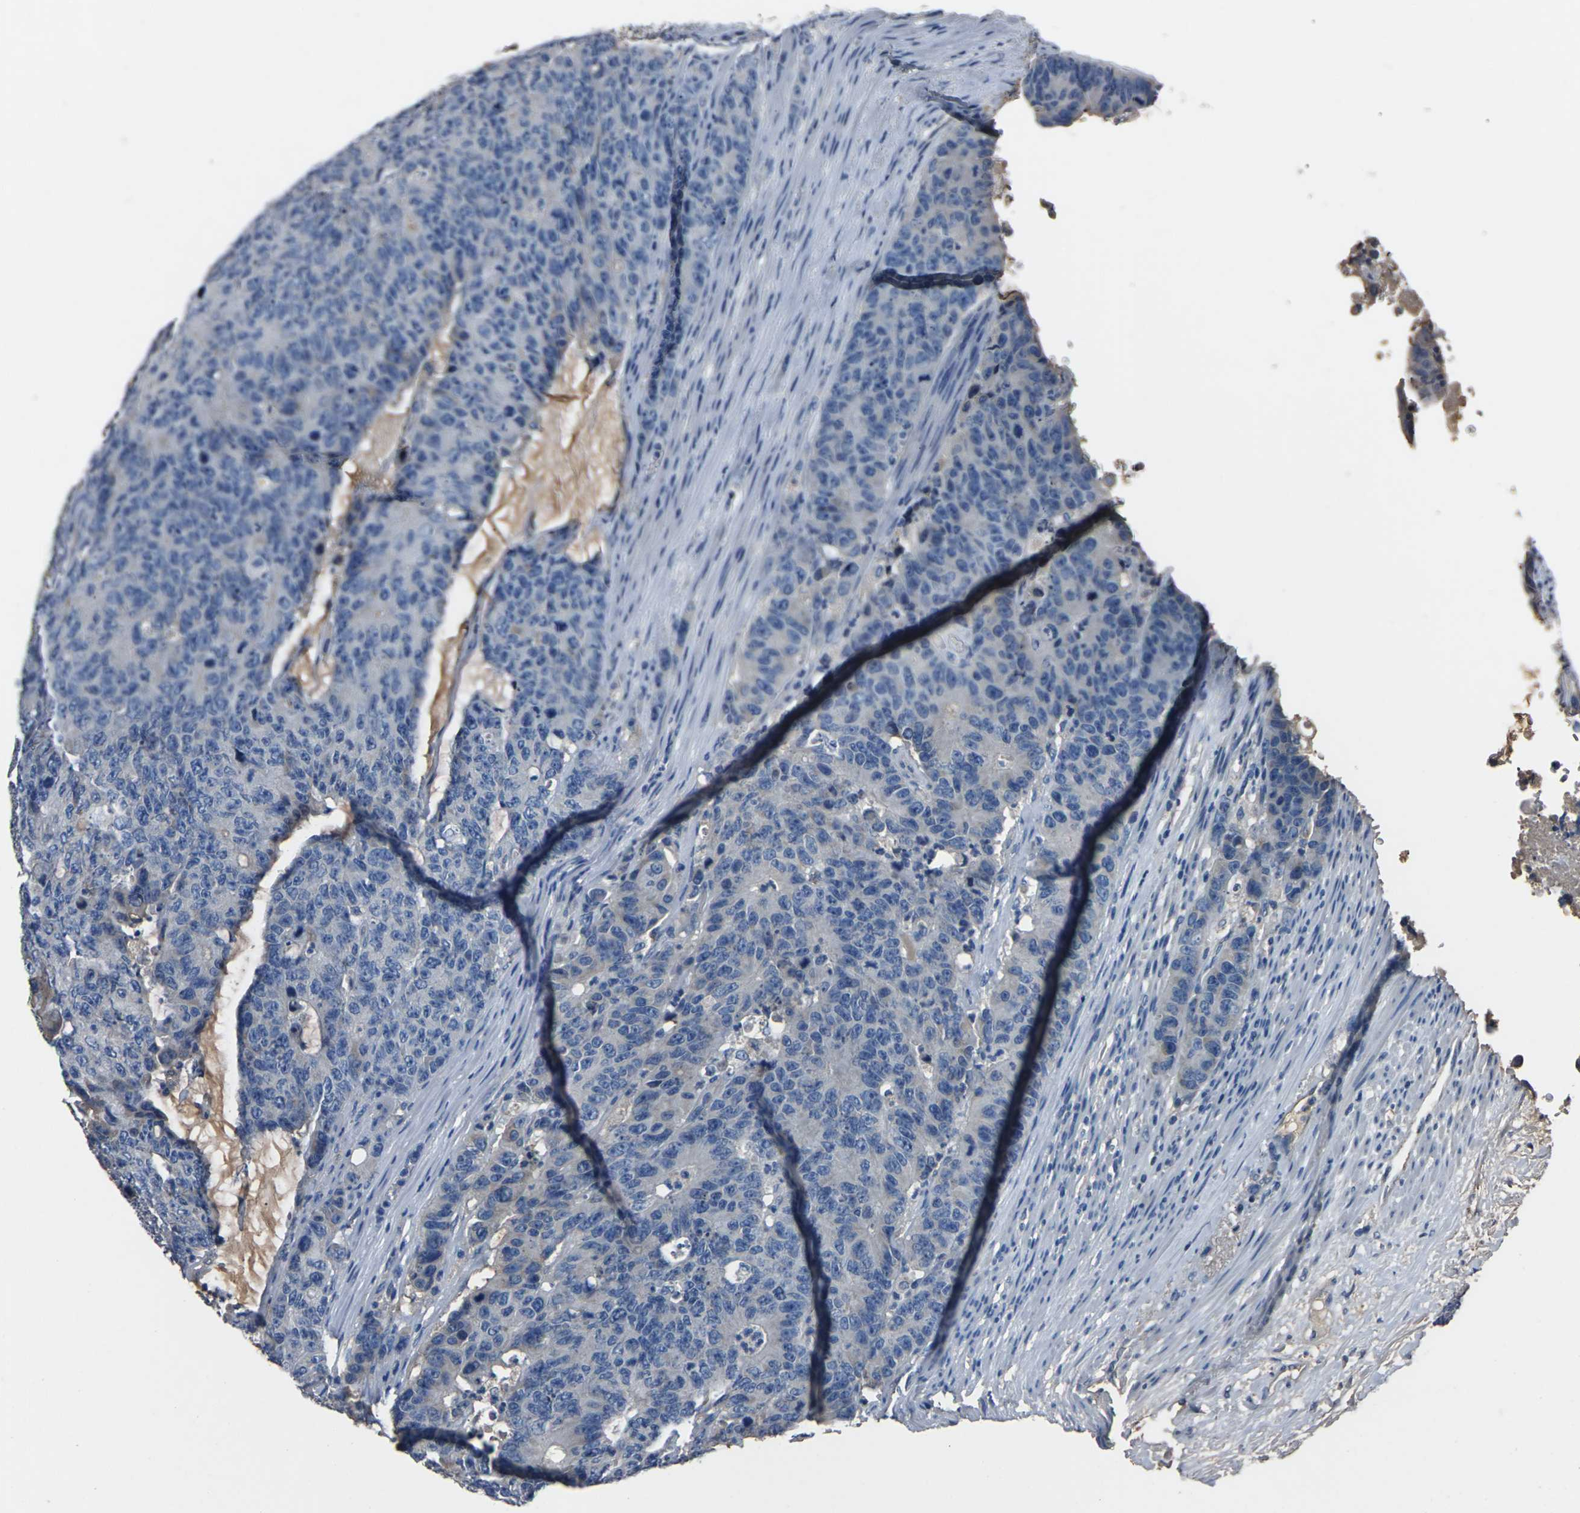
{"staining": {"intensity": "negative", "quantity": "none", "location": "none"}, "tissue": "colorectal cancer", "cell_type": "Tumor cells", "image_type": "cancer", "snomed": [{"axis": "morphology", "description": "Adenocarcinoma, NOS"}, {"axis": "topography", "description": "Colon"}], "caption": "High magnification brightfield microscopy of adenocarcinoma (colorectal) stained with DAB (3,3'-diaminobenzidine) (brown) and counterstained with hematoxylin (blue): tumor cells show no significant staining.", "gene": "LEP", "patient": {"sex": "female", "age": 86}}